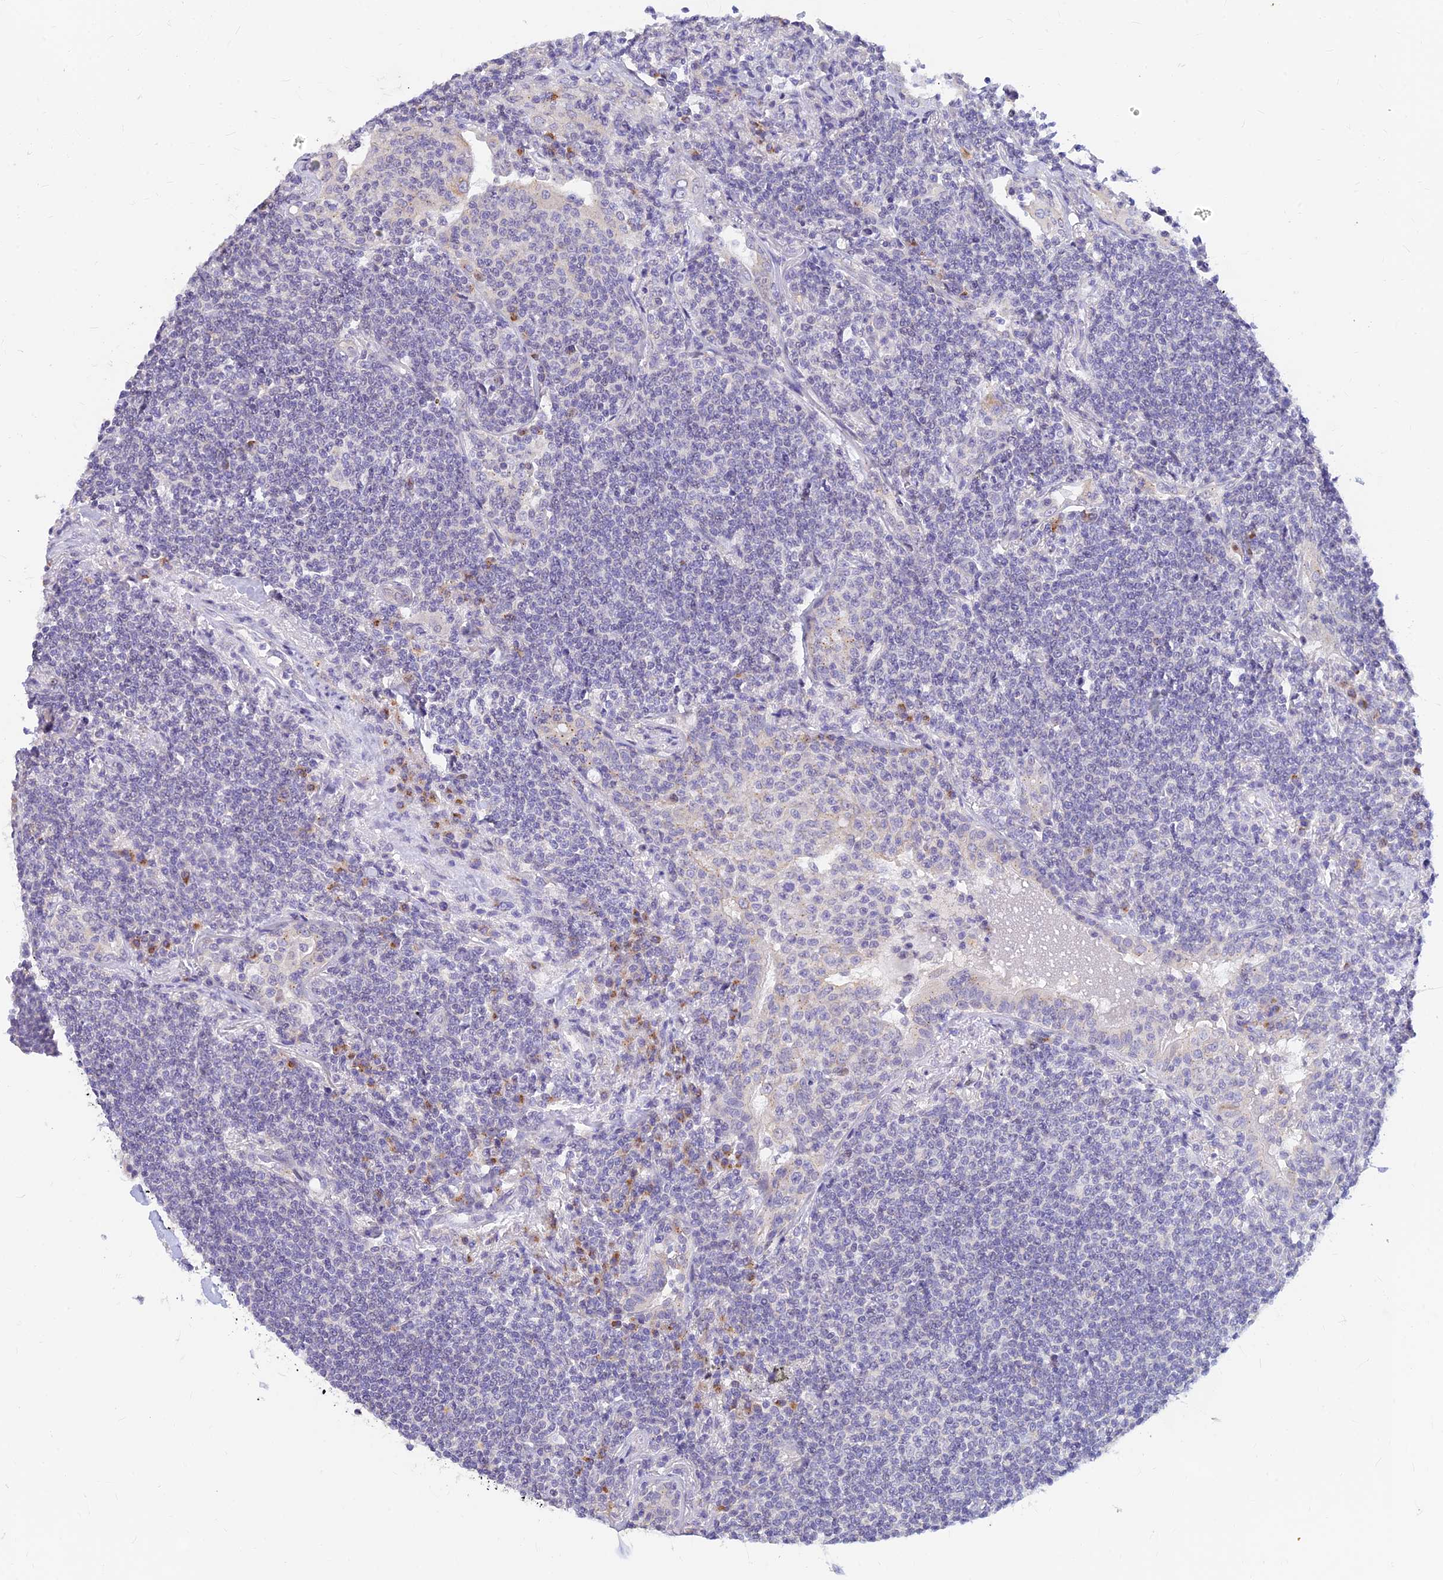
{"staining": {"intensity": "negative", "quantity": "none", "location": "none"}, "tissue": "lymphoma", "cell_type": "Tumor cells", "image_type": "cancer", "snomed": [{"axis": "morphology", "description": "Malignant lymphoma, non-Hodgkin's type, Low grade"}, {"axis": "topography", "description": "Lung"}], "caption": "This image is of lymphoma stained with IHC to label a protein in brown with the nuclei are counter-stained blue. There is no staining in tumor cells.", "gene": "INKA1", "patient": {"sex": "female", "age": 71}}